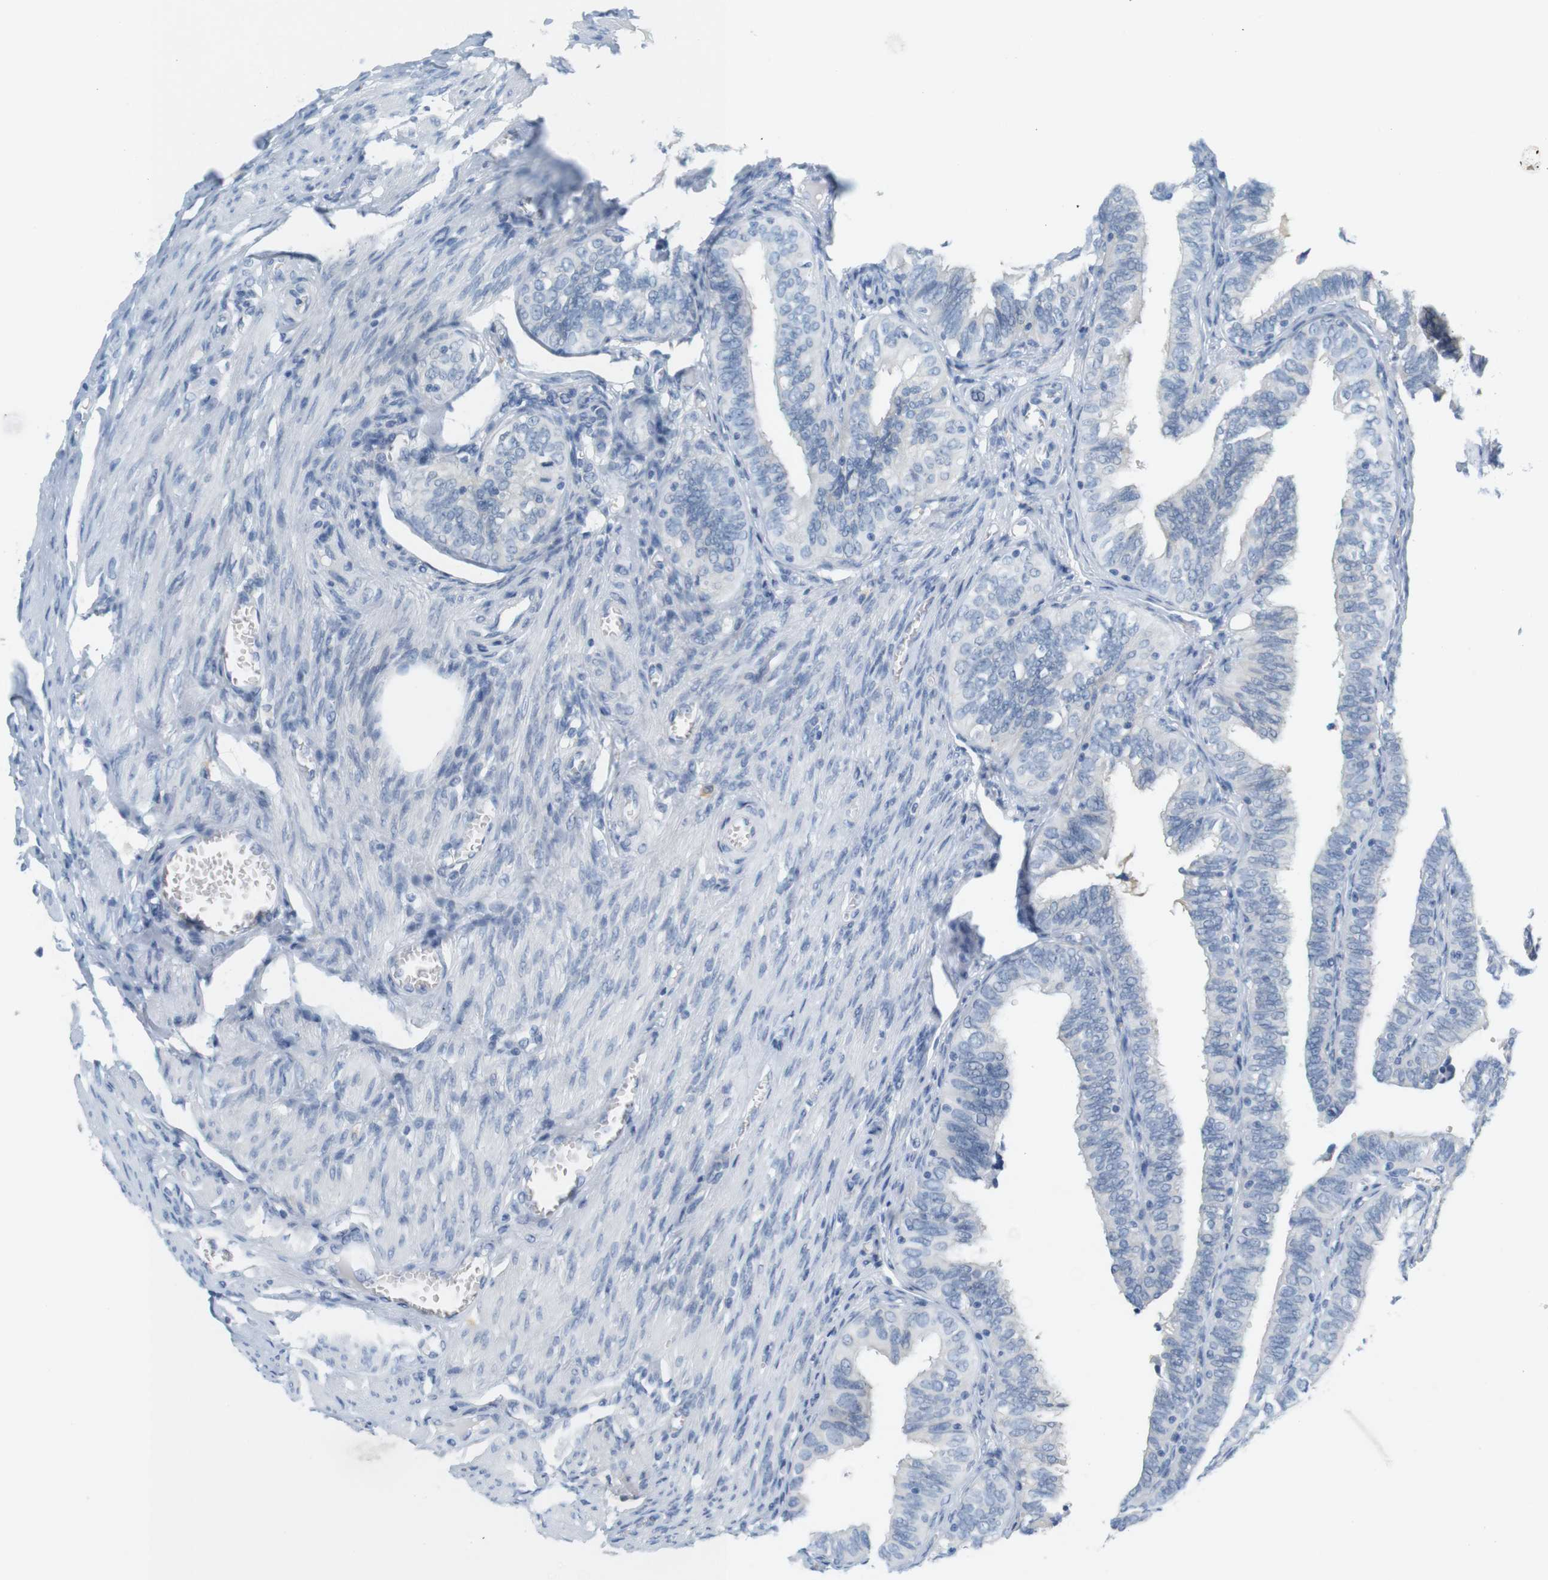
{"staining": {"intensity": "negative", "quantity": "none", "location": "none"}, "tissue": "fallopian tube", "cell_type": "Glandular cells", "image_type": "normal", "snomed": [{"axis": "morphology", "description": "Normal tissue, NOS"}, {"axis": "topography", "description": "Fallopian tube"}], "caption": "Glandular cells are negative for brown protein staining in unremarkable fallopian tube.", "gene": "LRRK2", "patient": {"sex": "female", "age": 46}}